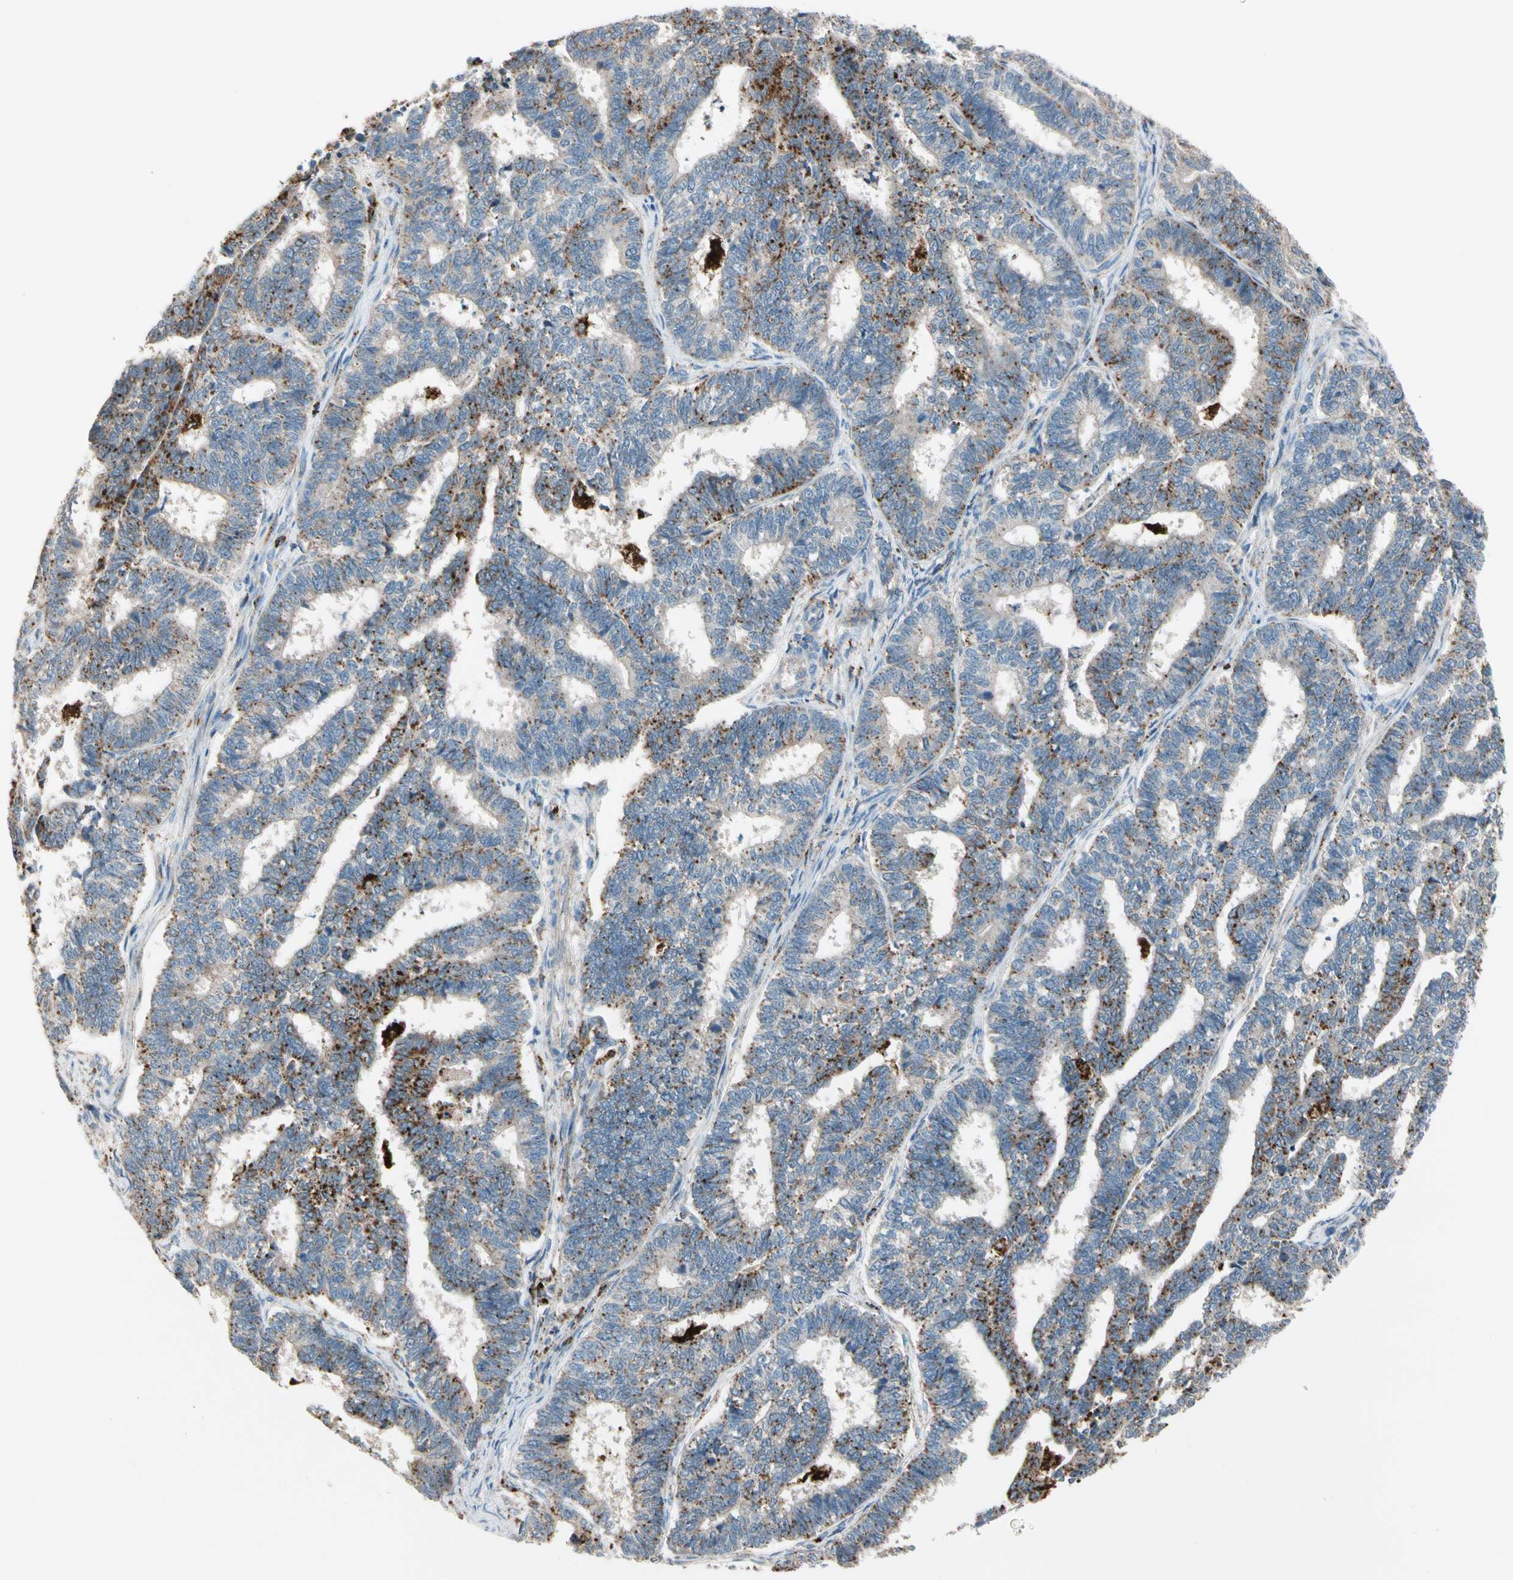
{"staining": {"intensity": "strong", "quantity": "<25%", "location": "cytoplasmic/membranous"}, "tissue": "endometrial cancer", "cell_type": "Tumor cells", "image_type": "cancer", "snomed": [{"axis": "morphology", "description": "Adenocarcinoma, NOS"}, {"axis": "topography", "description": "Endometrium"}], "caption": "Immunohistochemical staining of human endometrial cancer (adenocarcinoma) demonstrates strong cytoplasmic/membranous protein staining in approximately <25% of tumor cells.", "gene": "GM2A", "patient": {"sex": "female", "age": 70}}